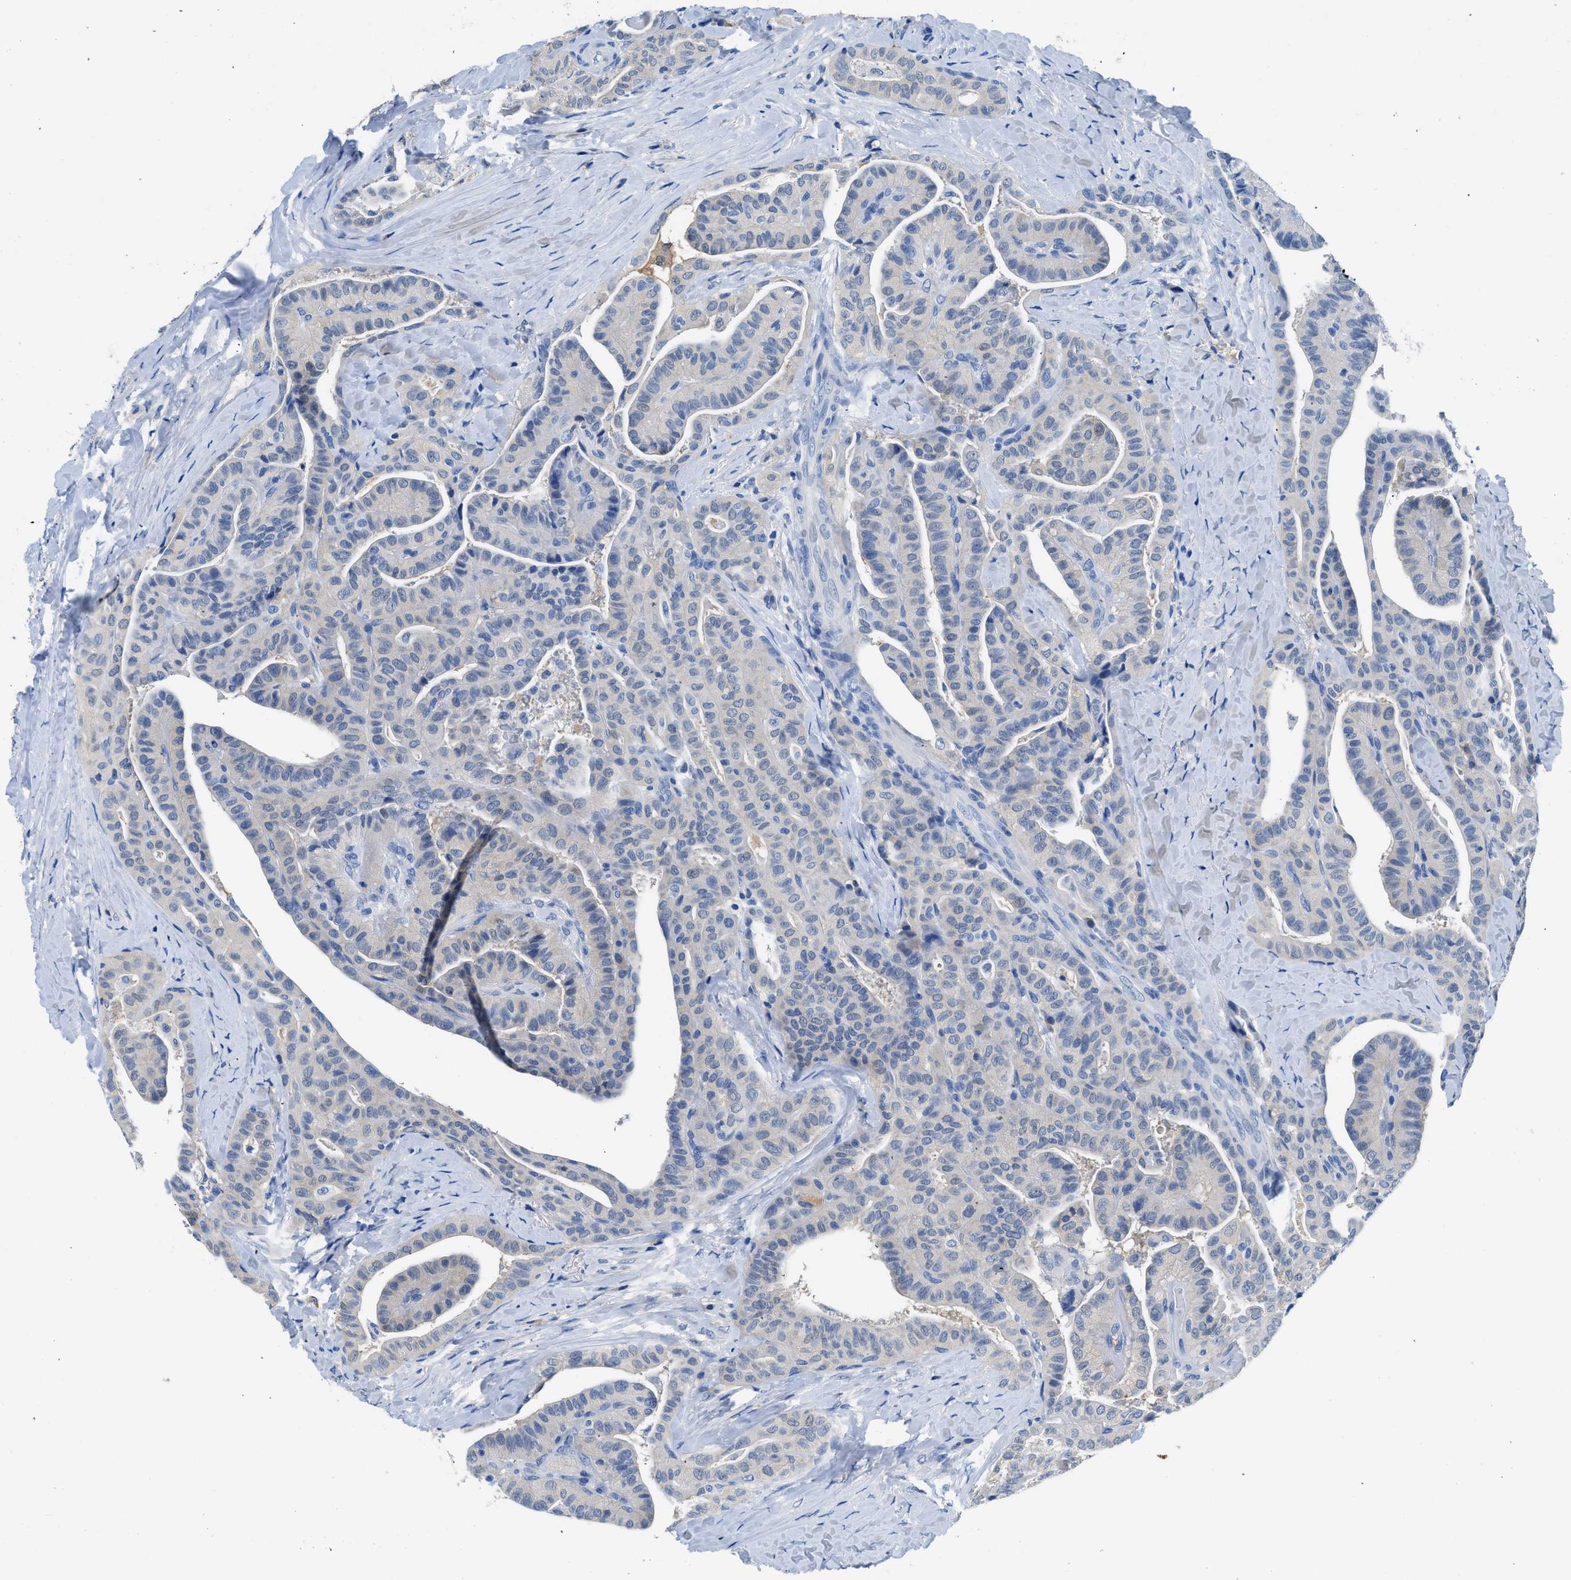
{"staining": {"intensity": "negative", "quantity": "none", "location": "none"}, "tissue": "thyroid cancer", "cell_type": "Tumor cells", "image_type": "cancer", "snomed": [{"axis": "morphology", "description": "Papillary adenocarcinoma, NOS"}, {"axis": "topography", "description": "Thyroid gland"}], "caption": "Thyroid cancer stained for a protein using immunohistochemistry (IHC) demonstrates no positivity tumor cells.", "gene": "FADS6", "patient": {"sex": "male", "age": 77}}